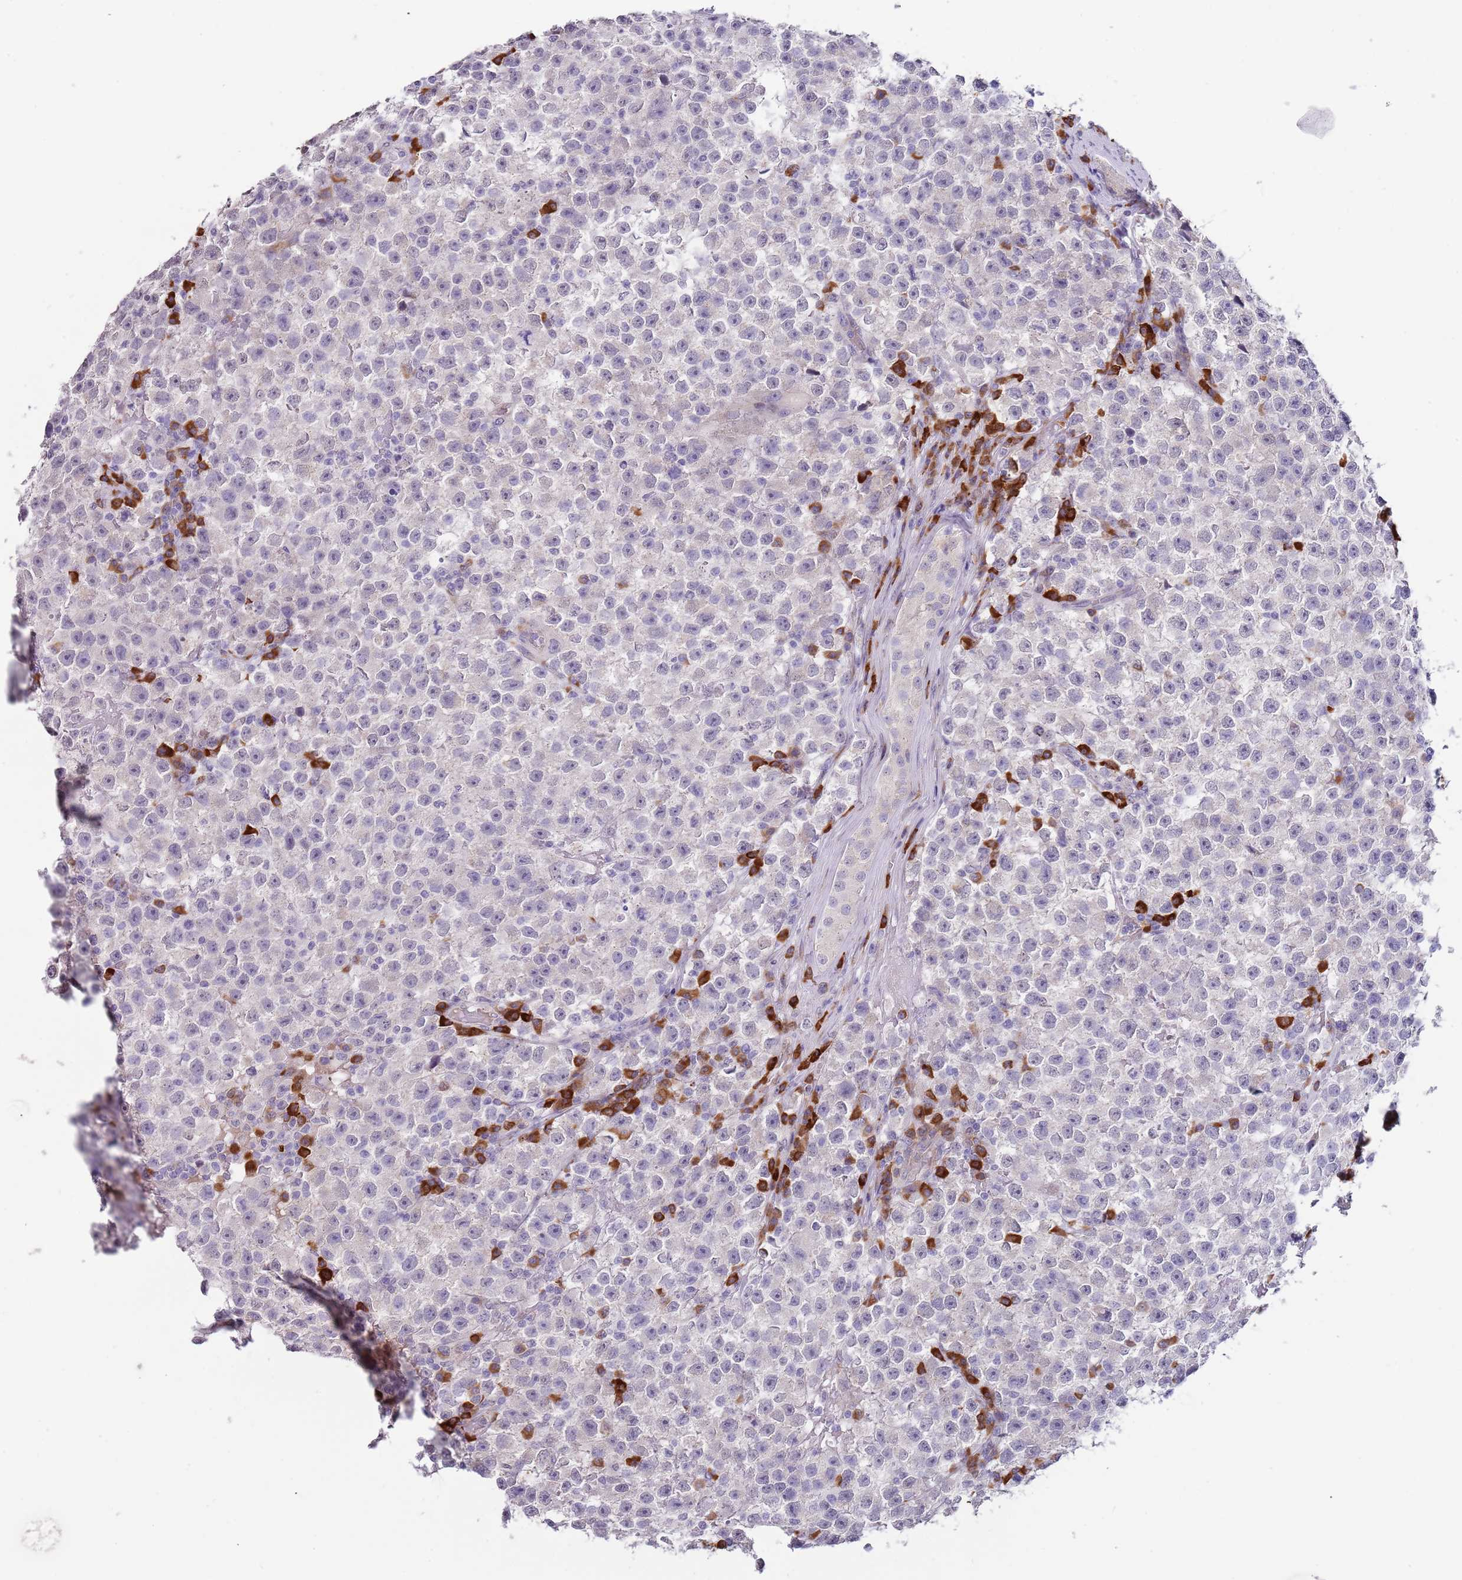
{"staining": {"intensity": "negative", "quantity": "none", "location": "none"}, "tissue": "testis cancer", "cell_type": "Tumor cells", "image_type": "cancer", "snomed": [{"axis": "morphology", "description": "Seminoma, NOS"}, {"axis": "topography", "description": "Testis"}], "caption": "Tumor cells are negative for brown protein staining in testis cancer (seminoma). (DAB (3,3'-diaminobenzidine) IHC, high magnification).", "gene": "TNRC6C", "patient": {"sex": "male", "age": 22}}